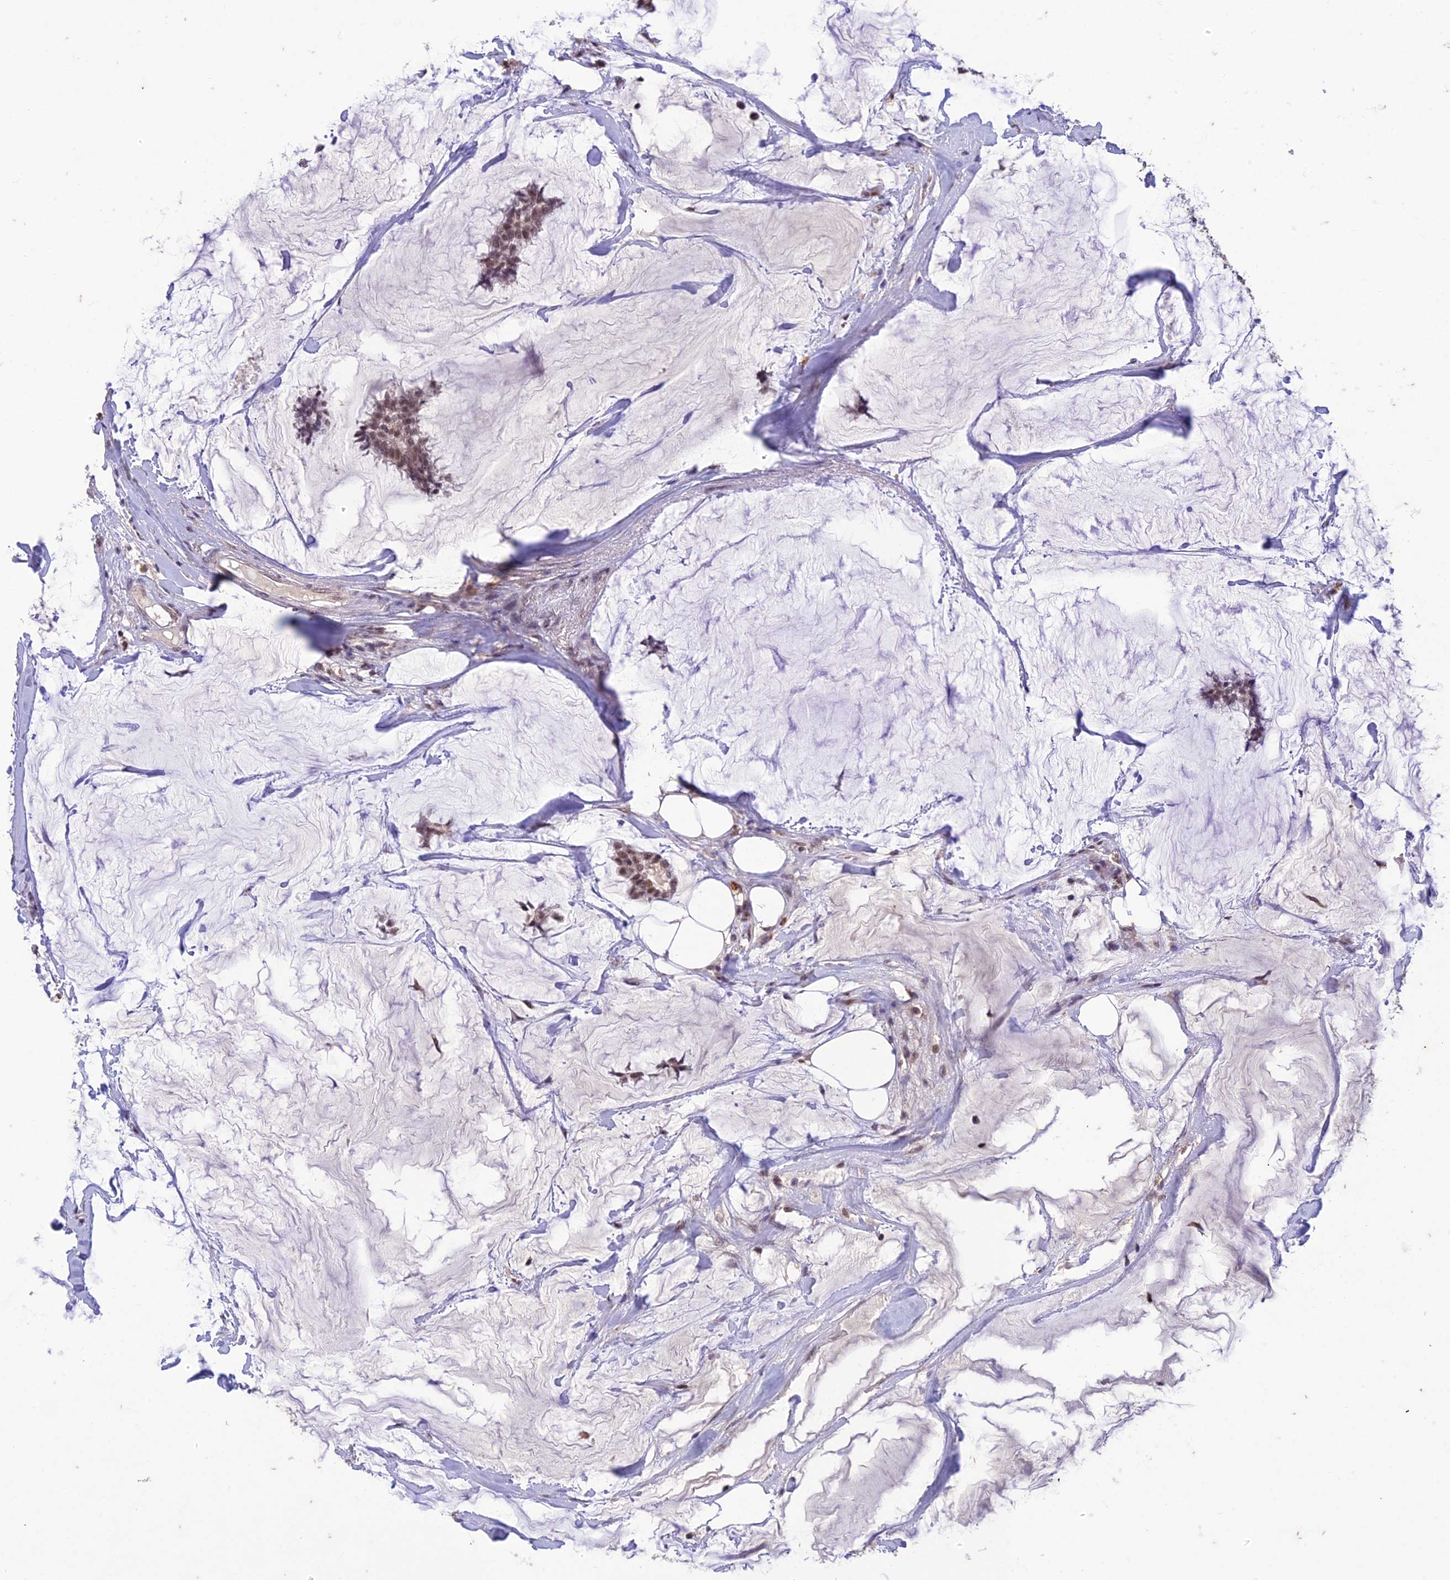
{"staining": {"intensity": "weak", "quantity": ">75%", "location": "nuclear"}, "tissue": "breast cancer", "cell_type": "Tumor cells", "image_type": "cancer", "snomed": [{"axis": "morphology", "description": "Duct carcinoma"}, {"axis": "topography", "description": "Breast"}], "caption": "Weak nuclear protein staining is present in approximately >75% of tumor cells in breast cancer.", "gene": "POP4", "patient": {"sex": "female", "age": 93}}